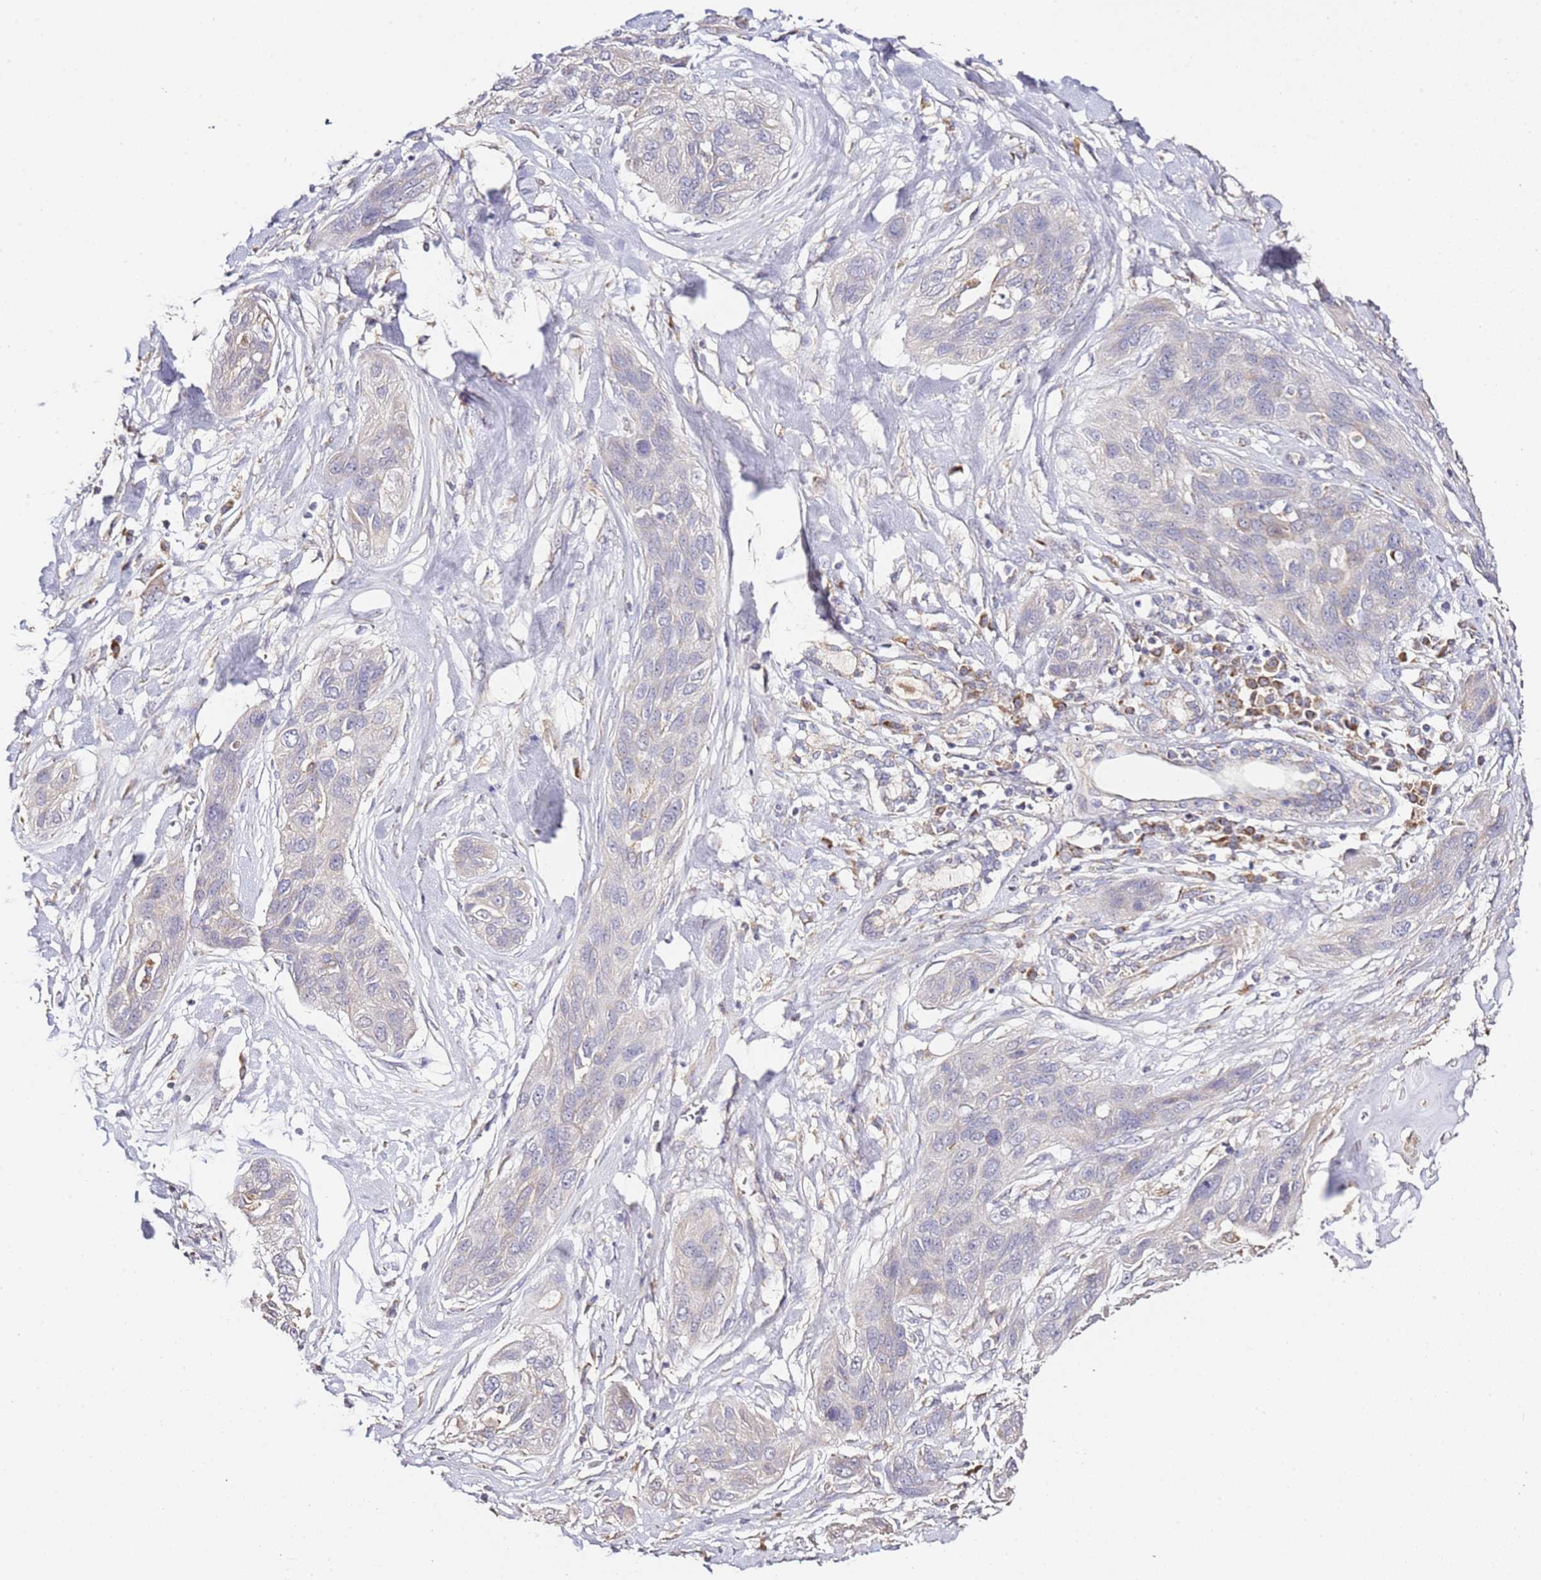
{"staining": {"intensity": "weak", "quantity": "<25%", "location": "cytoplasmic/membranous"}, "tissue": "lung cancer", "cell_type": "Tumor cells", "image_type": "cancer", "snomed": [{"axis": "morphology", "description": "Squamous cell carcinoma, NOS"}, {"axis": "topography", "description": "Lung"}], "caption": "Micrograph shows no significant protein staining in tumor cells of squamous cell carcinoma (lung).", "gene": "OR2B11", "patient": {"sex": "female", "age": 70}}